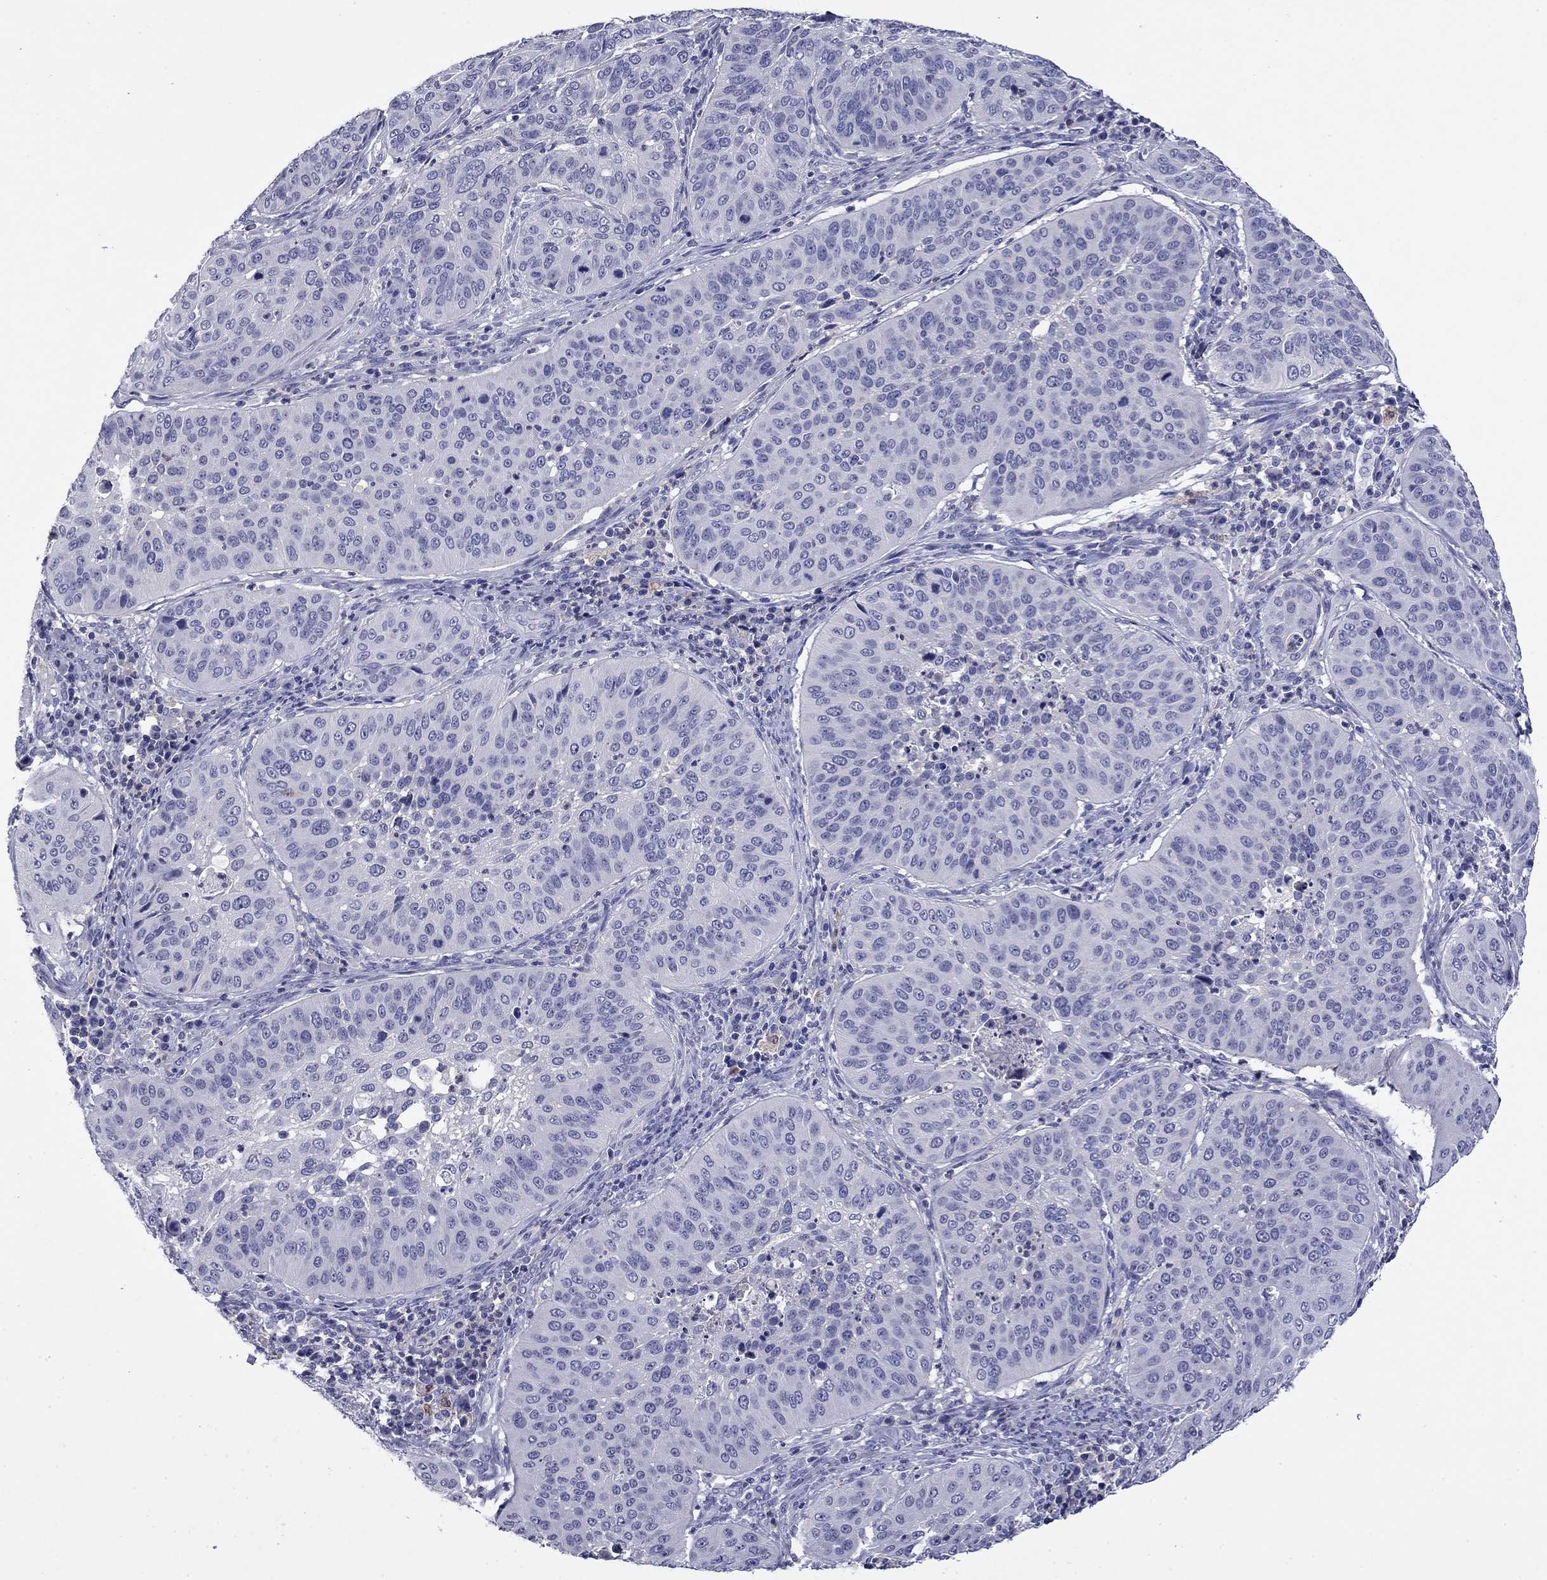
{"staining": {"intensity": "negative", "quantity": "none", "location": "none"}, "tissue": "cervical cancer", "cell_type": "Tumor cells", "image_type": "cancer", "snomed": [{"axis": "morphology", "description": "Normal tissue, NOS"}, {"axis": "morphology", "description": "Squamous cell carcinoma, NOS"}, {"axis": "topography", "description": "Cervix"}], "caption": "The photomicrograph shows no significant expression in tumor cells of cervical cancer.", "gene": "CFAP119", "patient": {"sex": "female", "age": 39}}